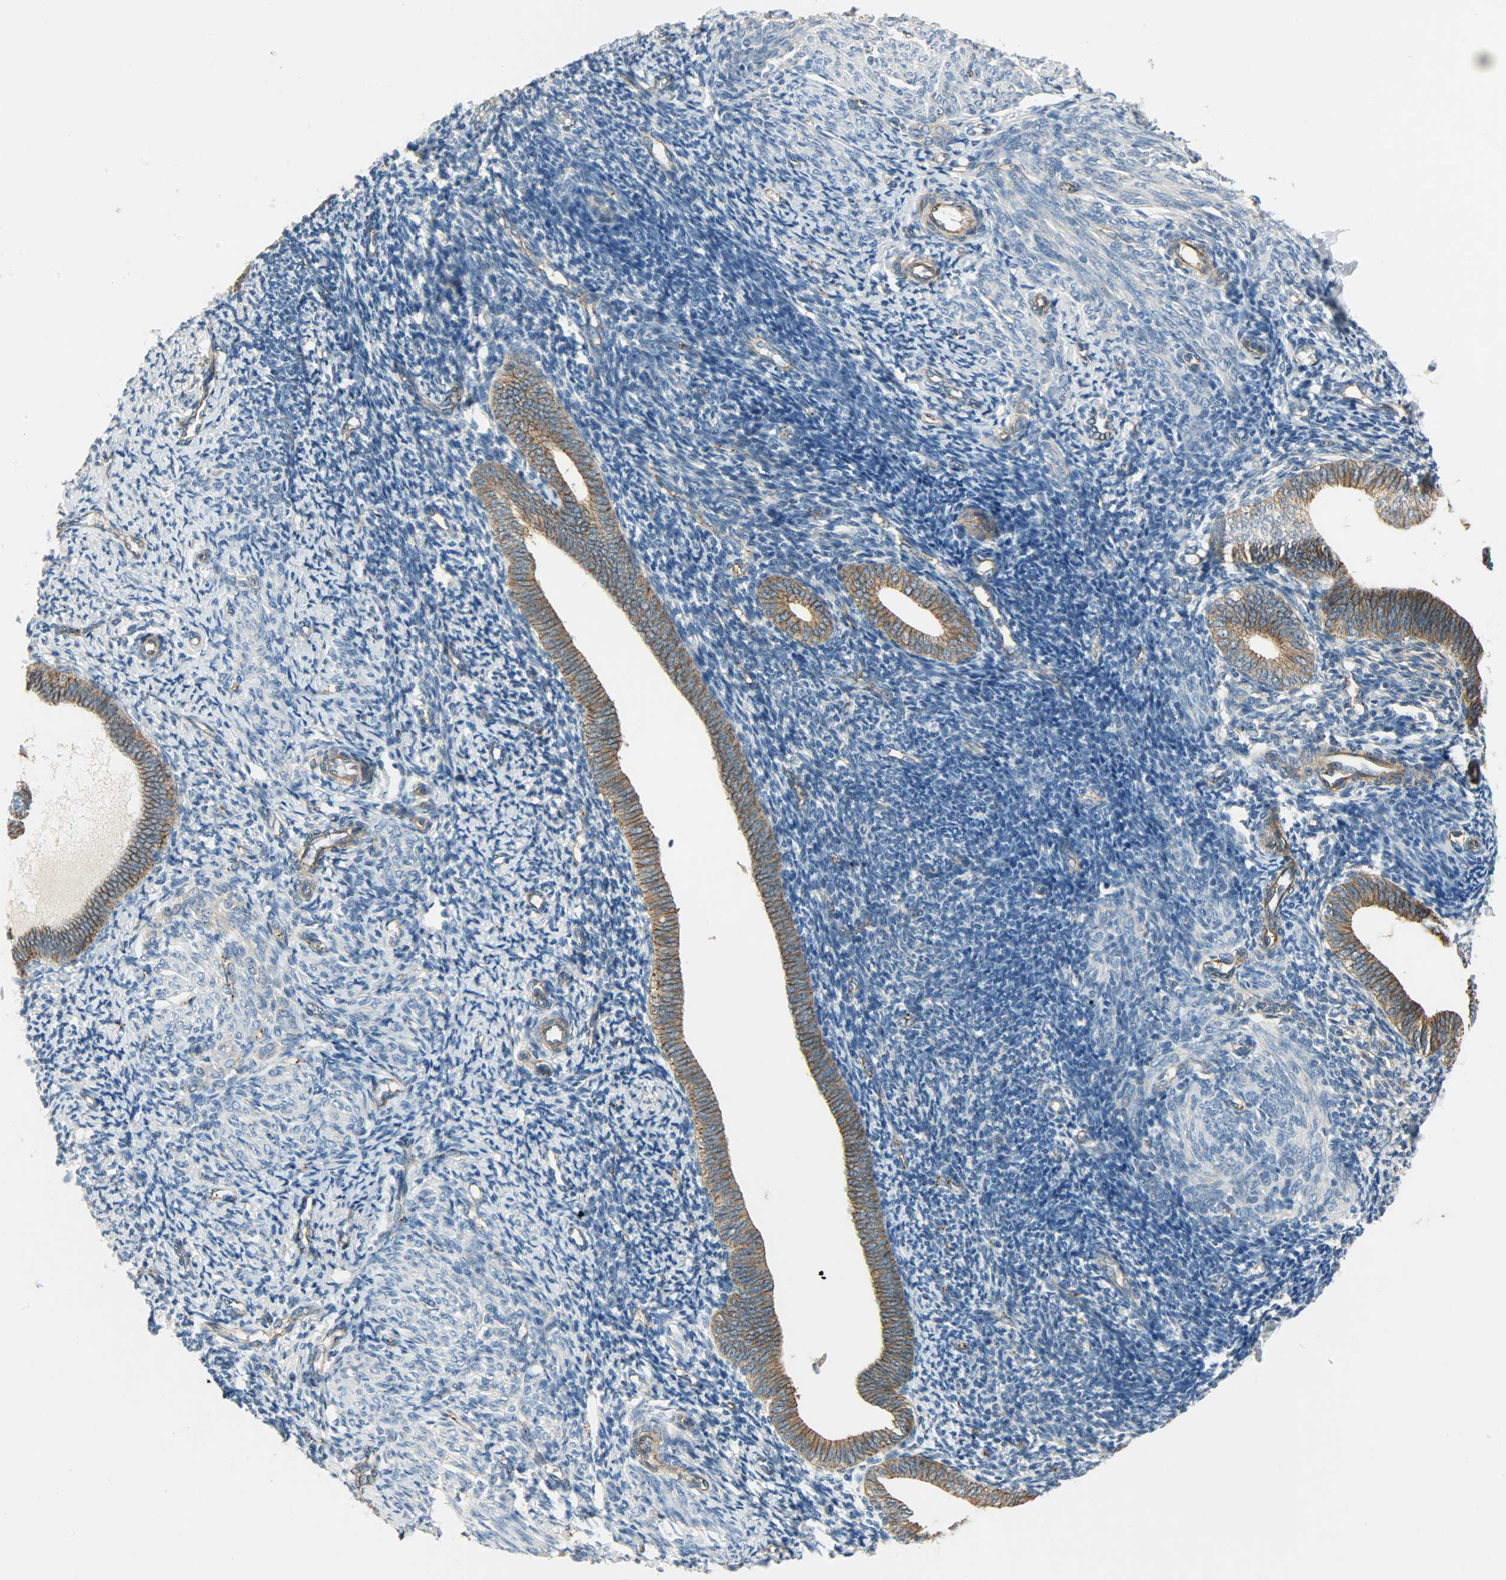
{"staining": {"intensity": "weak", "quantity": "25%-75%", "location": "cytoplasmic/membranous"}, "tissue": "endometrium", "cell_type": "Cells in endometrial stroma", "image_type": "normal", "snomed": [{"axis": "morphology", "description": "Normal tissue, NOS"}, {"axis": "topography", "description": "Endometrium"}], "caption": "DAB (3,3'-diaminobenzidine) immunohistochemical staining of unremarkable endometrium exhibits weak cytoplasmic/membranous protein expression in approximately 25%-75% of cells in endometrial stroma.", "gene": "KIAA1217", "patient": {"sex": "female", "age": 57}}